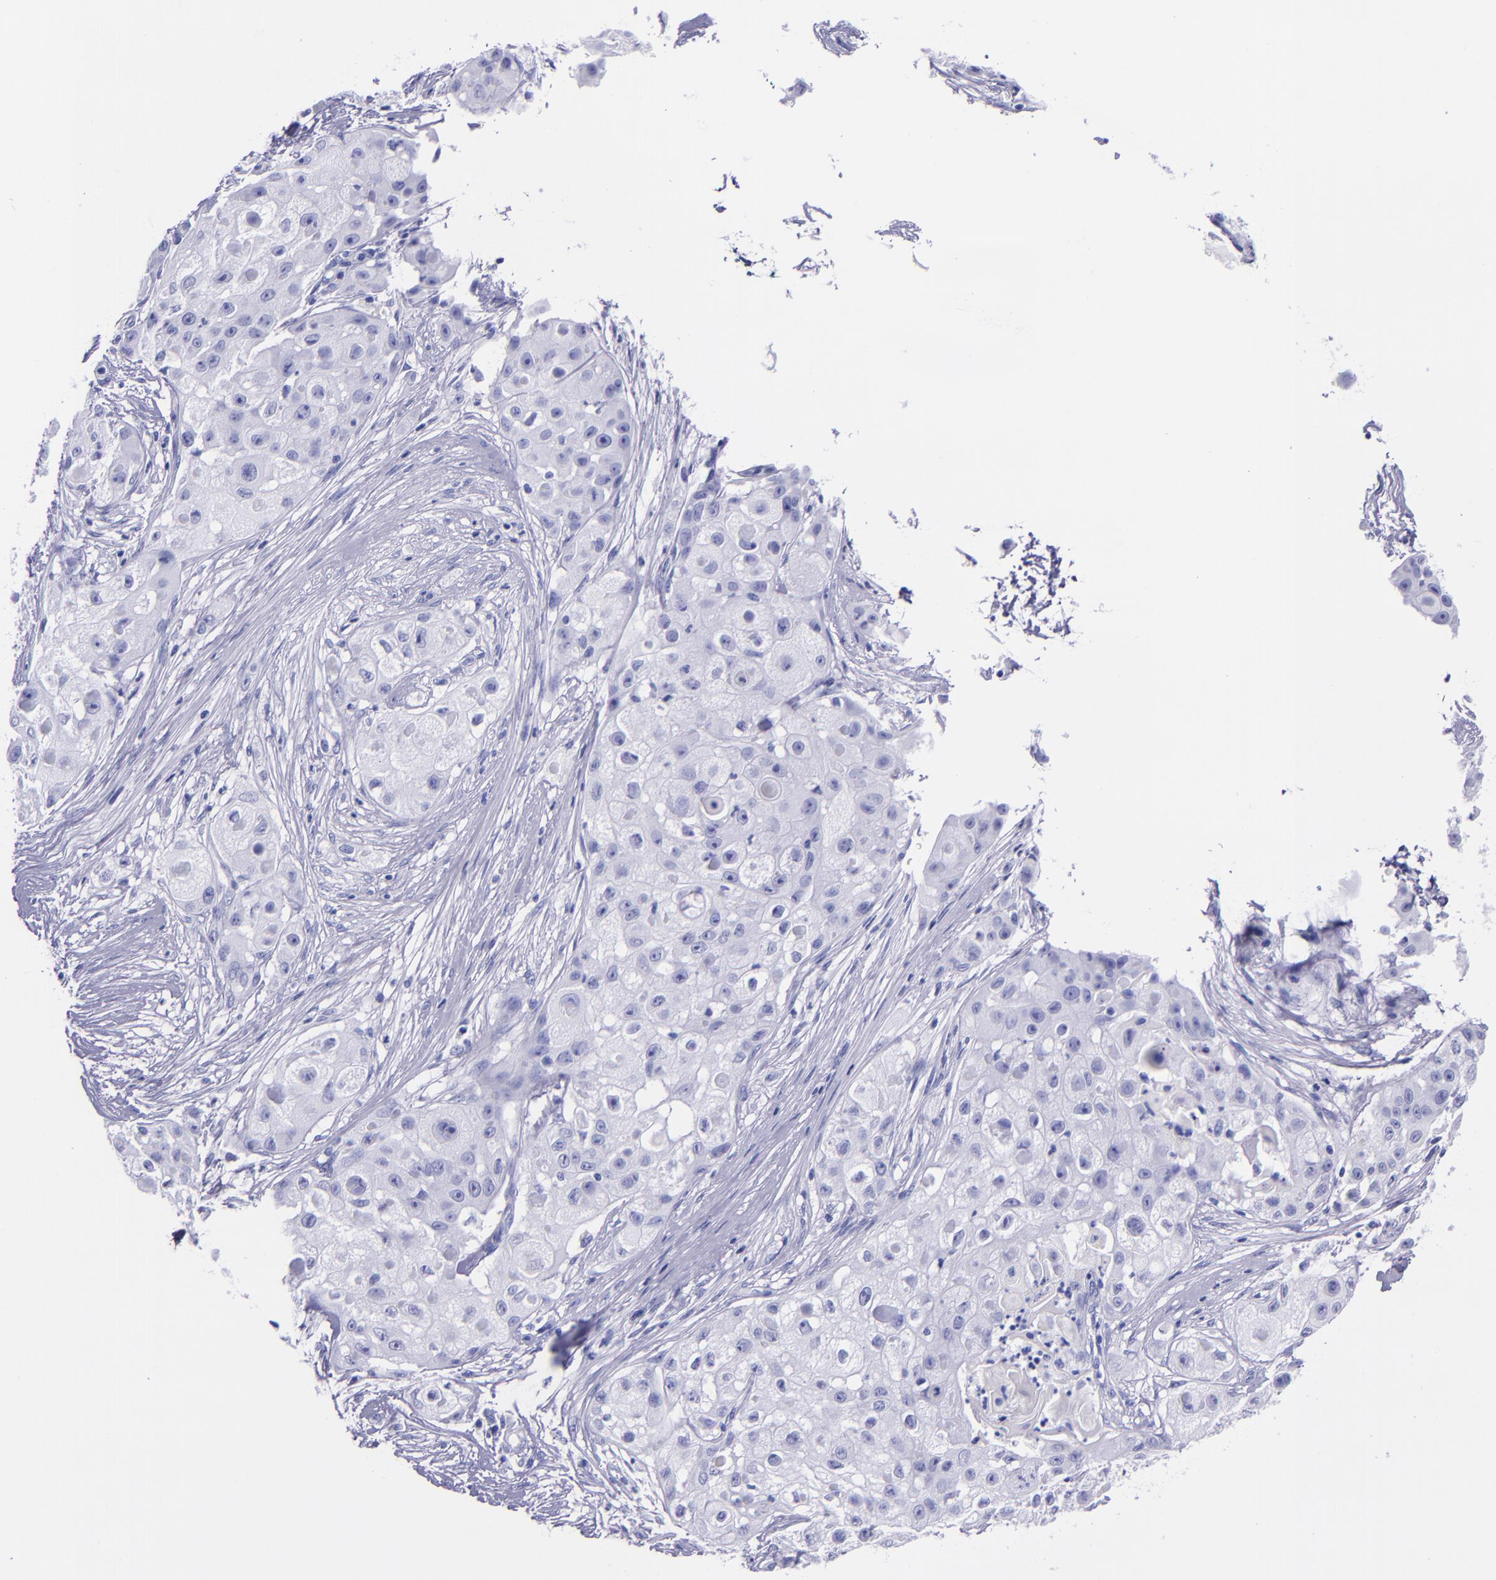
{"staining": {"intensity": "negative", "quantity": "none", "location": "none"}, "tissue": "skin cancer", "cell_type": "Tumor cells", "image_type": "cancer", "snomed": [{"axis": "morphology", "description": "Squamous cell carcinoma, NOS"}, {"axis": "topography", "description": "Skin"}], "caption": "There is no significant positivity in tumor cells of skin cancer. The staining was performed using DAB to visualize the protein expression in brown, while the nuclei were stained in blue with hematoxylin (Magnification: 20x).", "gene": "MBP", "patient": {"sex": "female", "age": 57}}